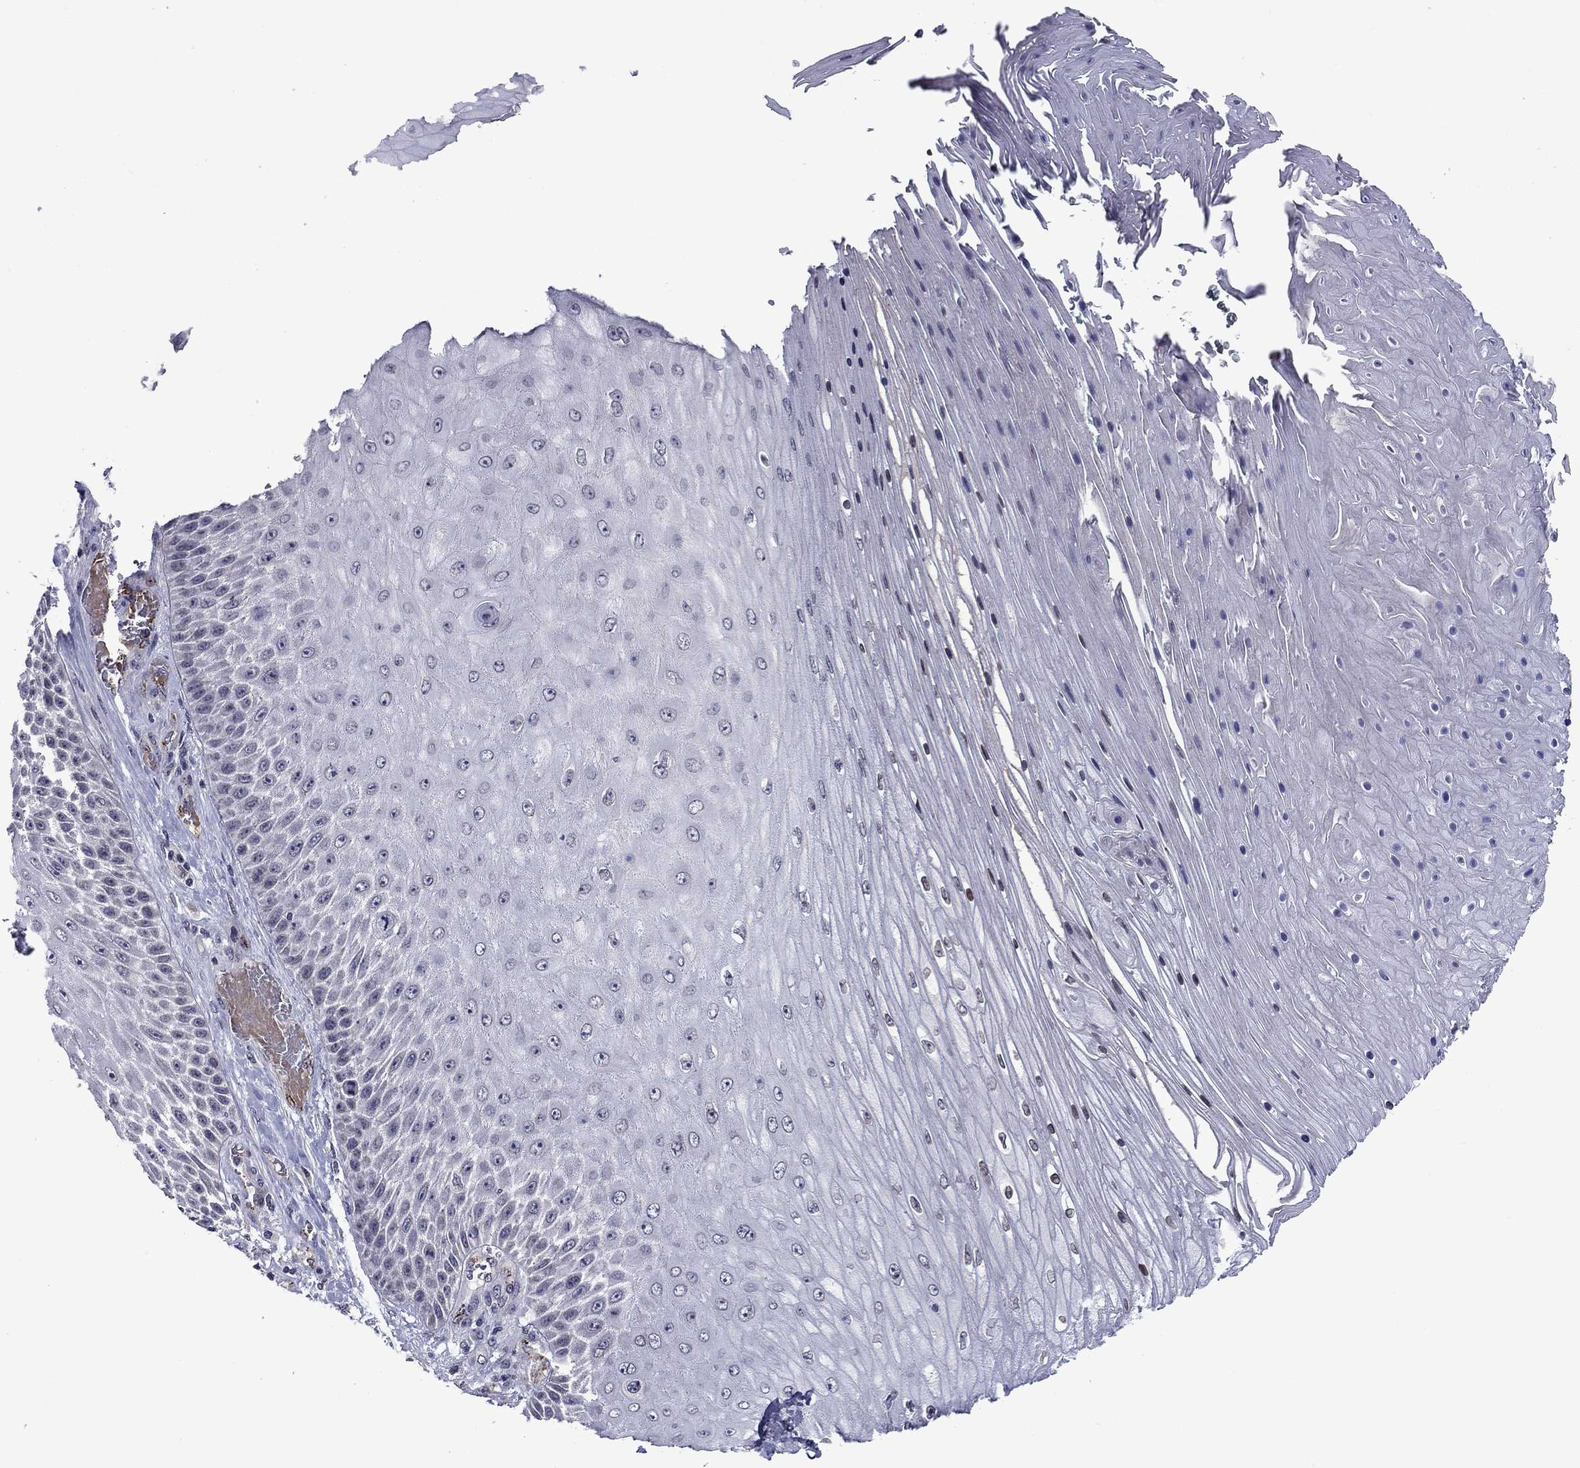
{"staining": {"intensity": "negative", "quantity": "none", "location": "none"}, "tissue": "skin cancer", "cell_type": "Tumor cells", "image_type": "cancer", "snomed": [{"axis": "morphology", "description": "Squamous cell carcinoma, NOS"}, {"axis": "topography", "description": "Skin"}], "caption": "Histopathology image shows no protein positivity in tumor cells of squamous cell carcinoma (skin) tissue.", "gene": "SLITRK1", "patient": {"sex": "male", "age": 62}}